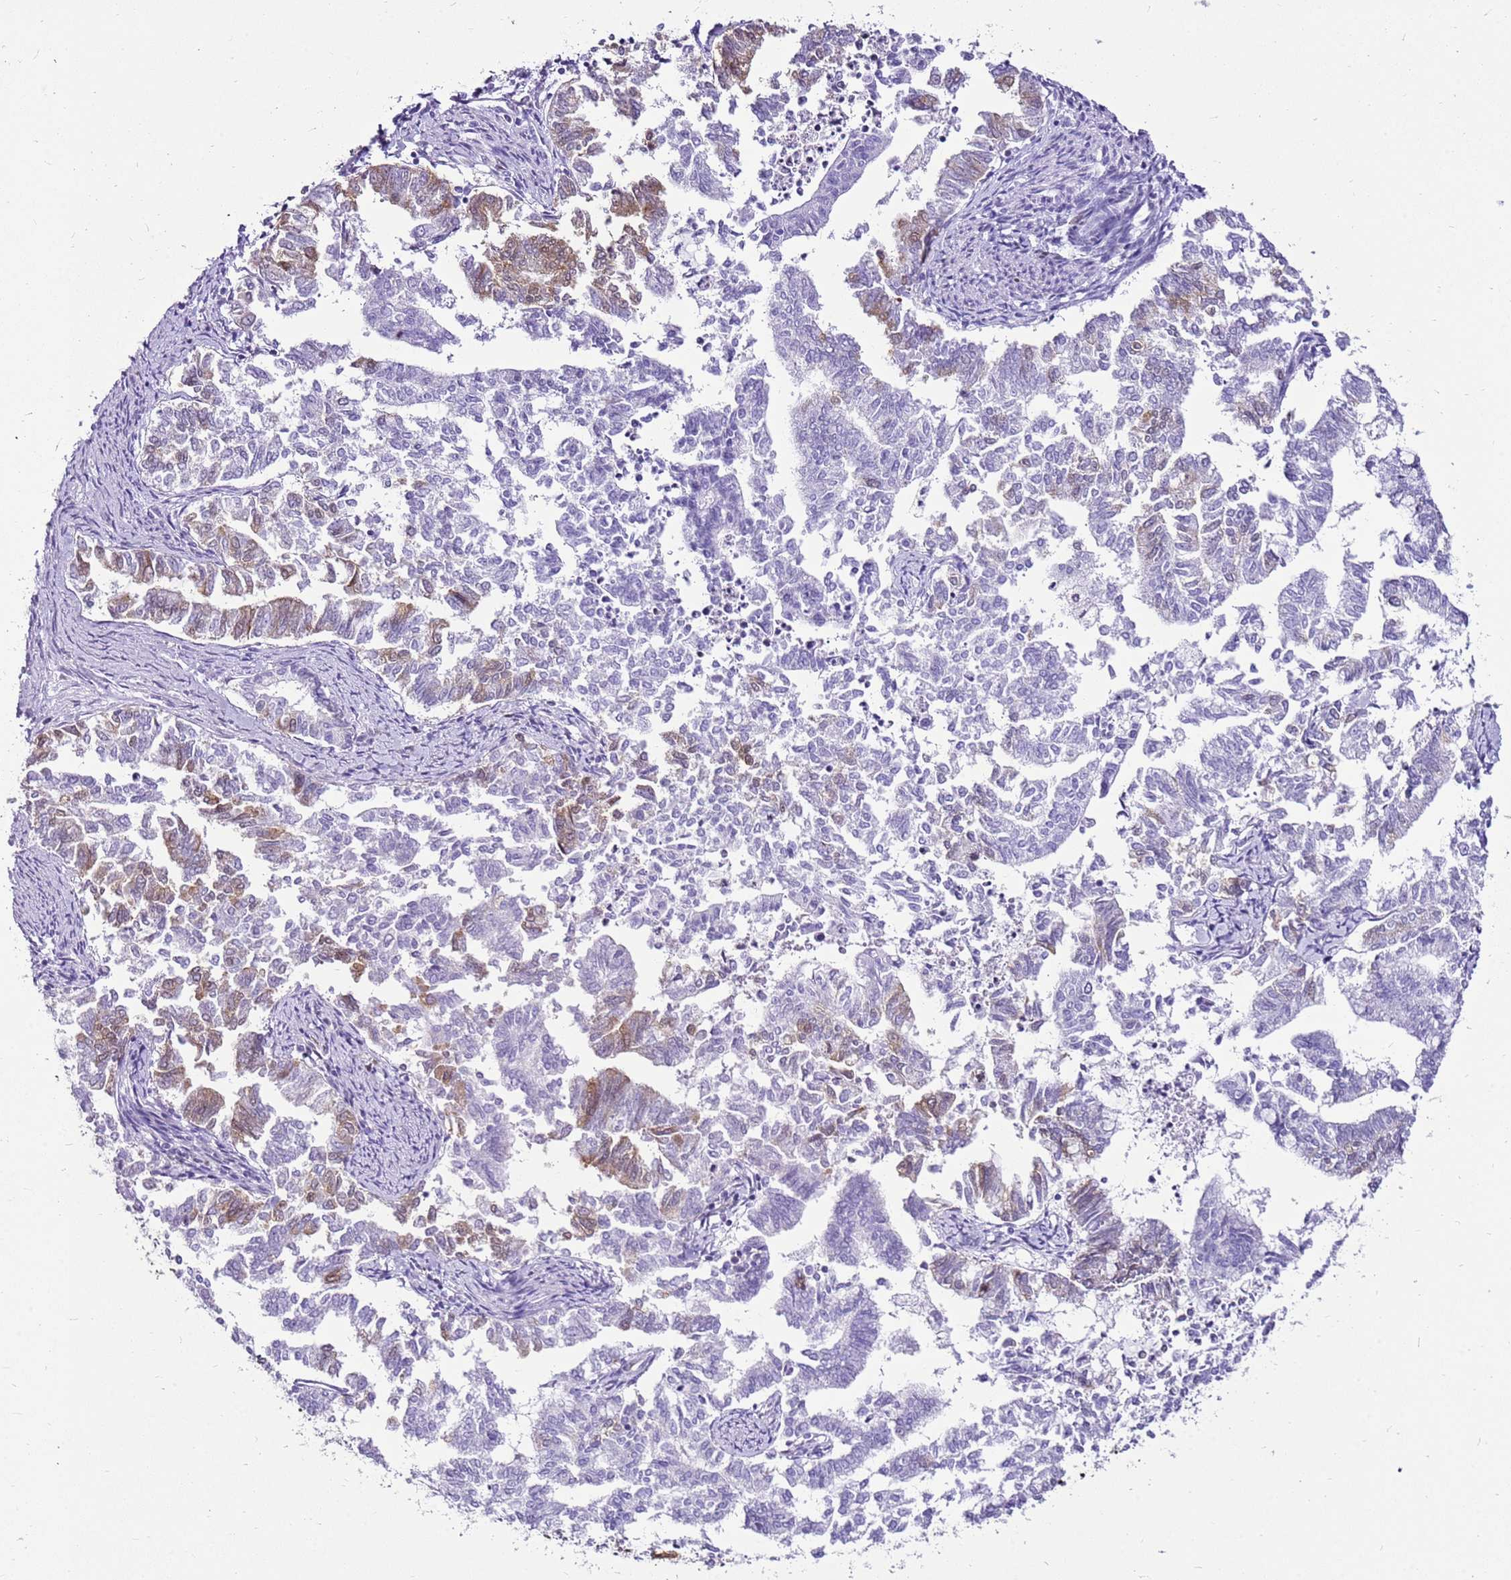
{"staining": {"intensity": "weak", "quantity": "<25%", "location": "cytoplasmic/membranous"}, "tissue": "endometrial cancer", "cell_type": "Tumor cells", "image_type": "cancer", "snomed": [{"axis": "morphology", "description": "Adenocarcinoma, NOS"}, {"axis": "topography", "description": "Endometrium"}], "caption": "This is a photomicrograph of IHC staining of endometrial cancer (adenocarcinoma), which shows no positivity in tumor cells.", "gene": "SPC25", "patient": {"sex": "female", "age": 79}}